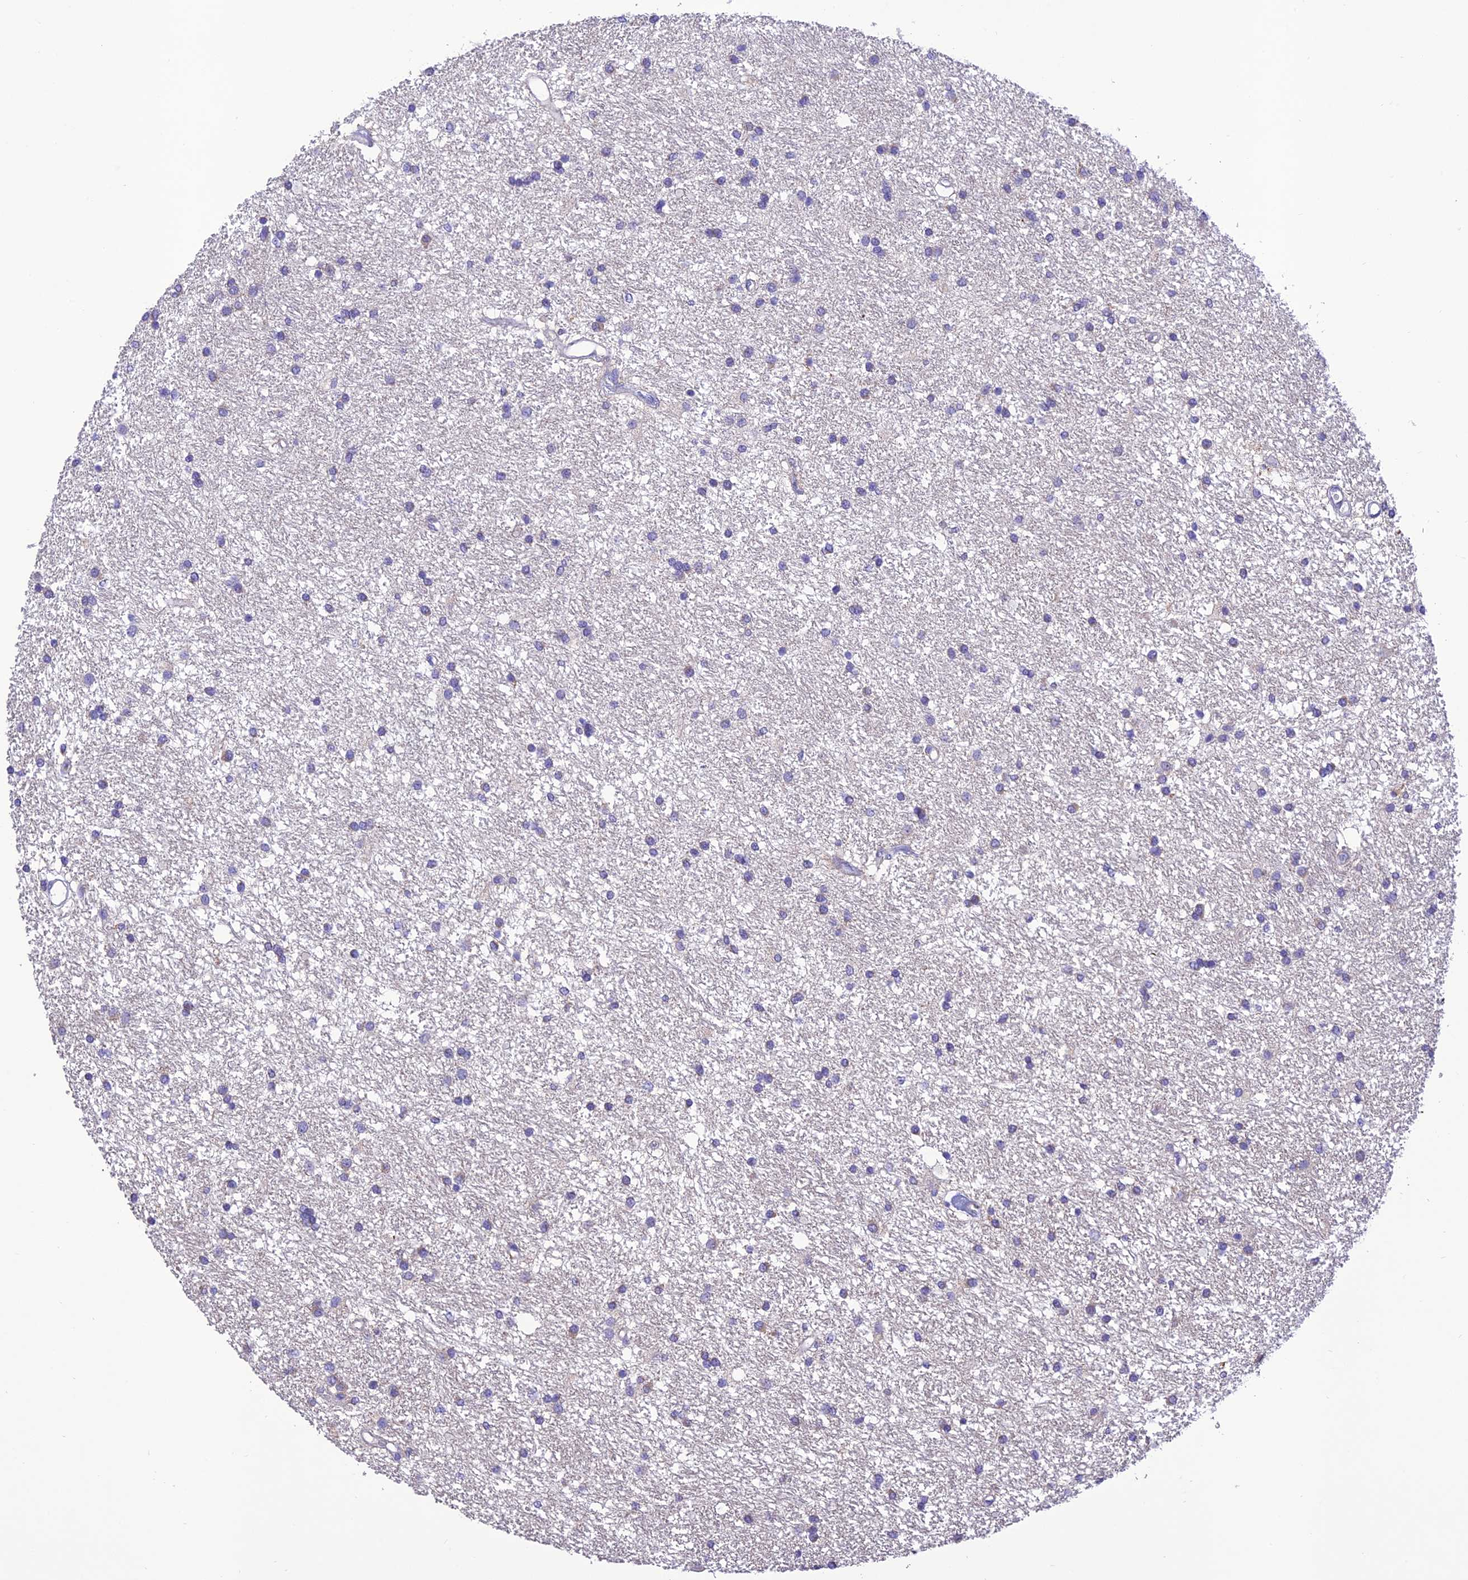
{"staining": {"intensity": "negative", "quantity": "none", "location": "none"}, "tissue": "glioma", "cell_type": "Tumor cells", "image_type": "cancer", "snomed": [{"axis": "morphology", "description": "Glioma, malignant, High grade"}, {"axis": "topography", "description": "Brain"}], "caption": "Glioma was stained to show a protein in brown. There is no significant positivity in tumor cells.", "gene": "MS4A5", "patient": {"sex": "male", "age": 77}}